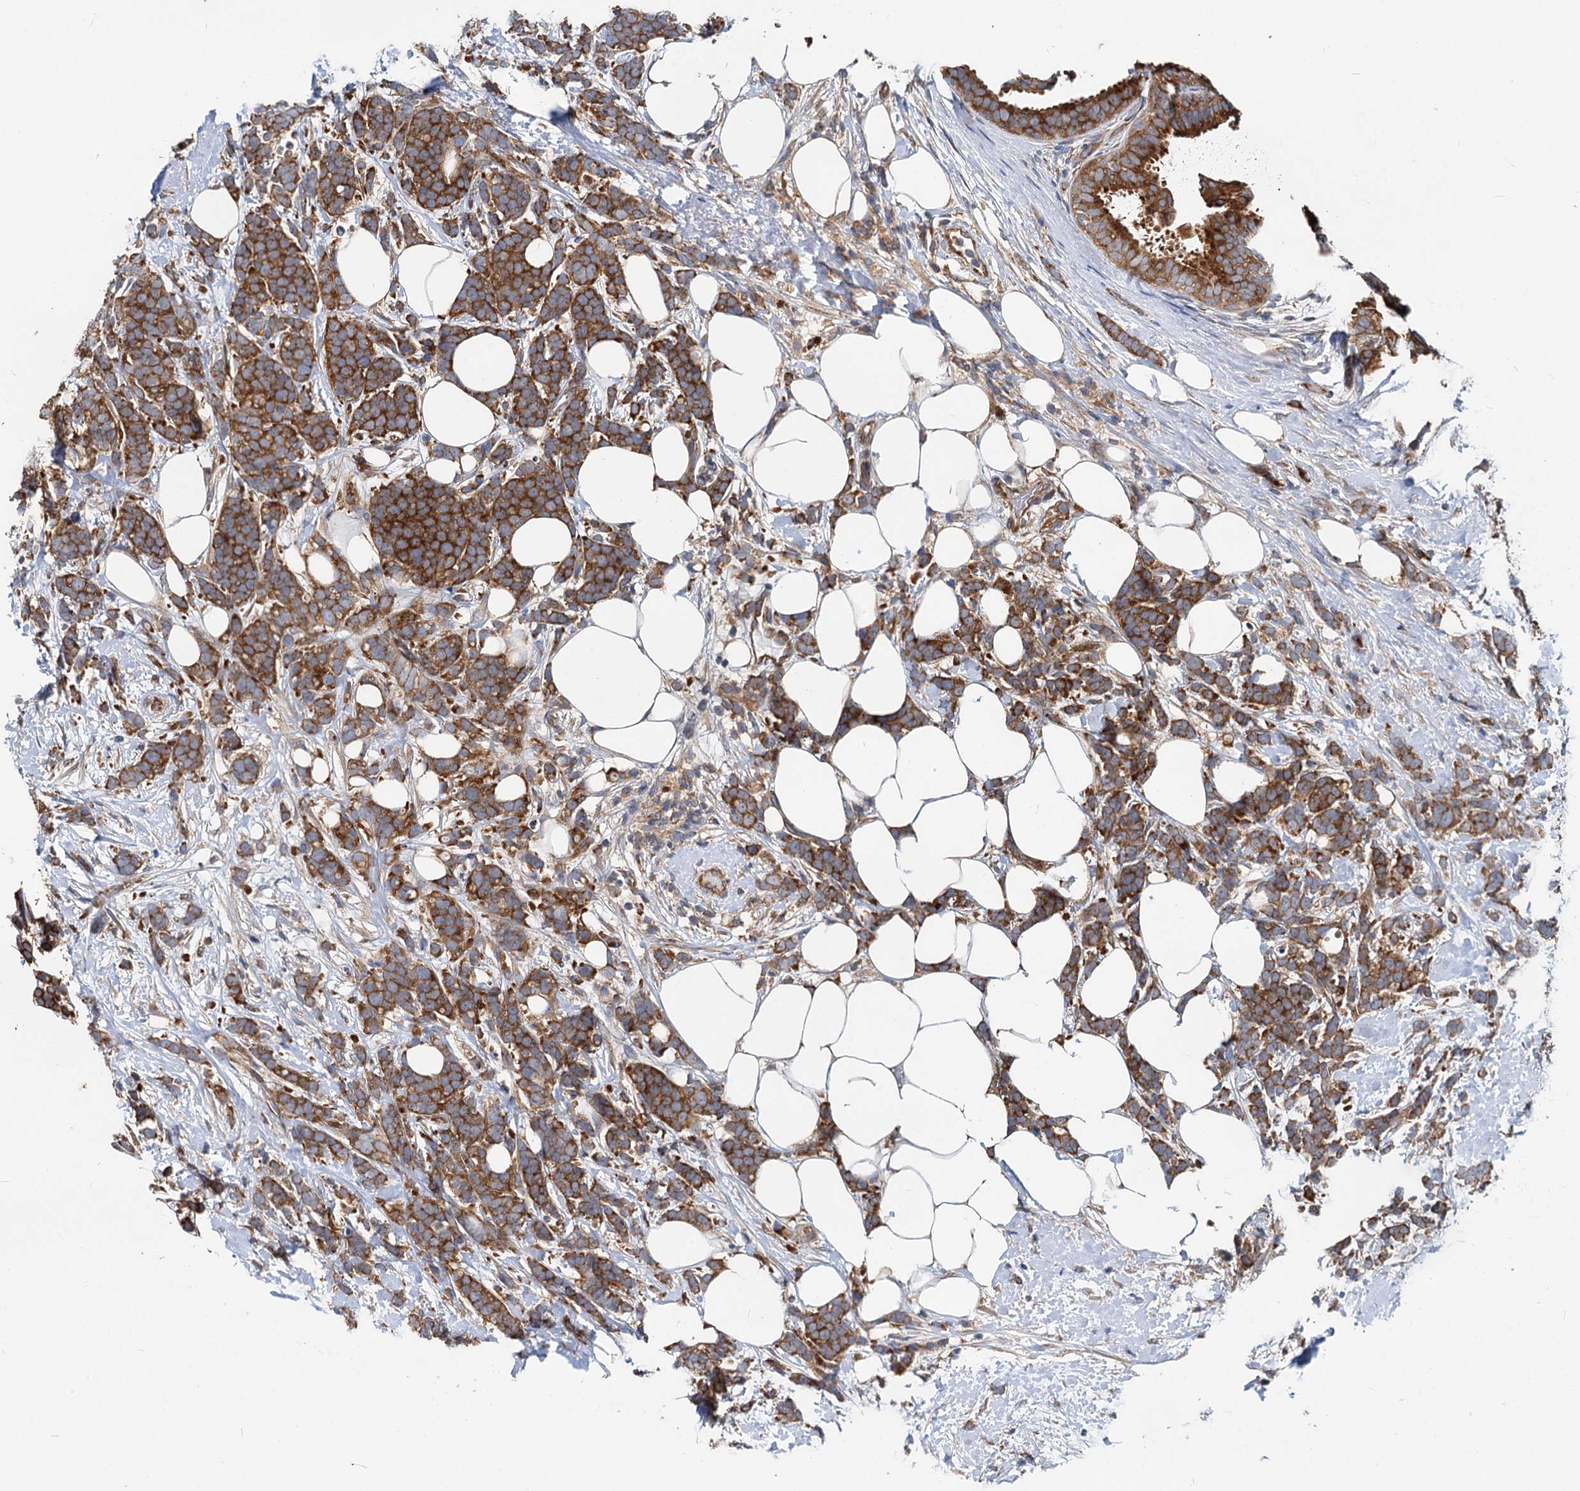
{"staining": {"intensity": "strong", "quantity": ">75%", "location": "cytoplasmic/membranous"}, "tissue": "breast cancer", "cell_type": "Tumor cells", "image_type": "cancer", "snomed": [{"axis": "morphology", "description": "Lobular carcinoma"}, {"axis": "topography", "description": "Breast"}], "caption": "Lobular carcinoma (breast) stained for a protein displays strong cytoplasmic/membranous positivity in tumor cells.", "gene": "EIF2B2", "patient": {"sex": "female", "age": 58}}